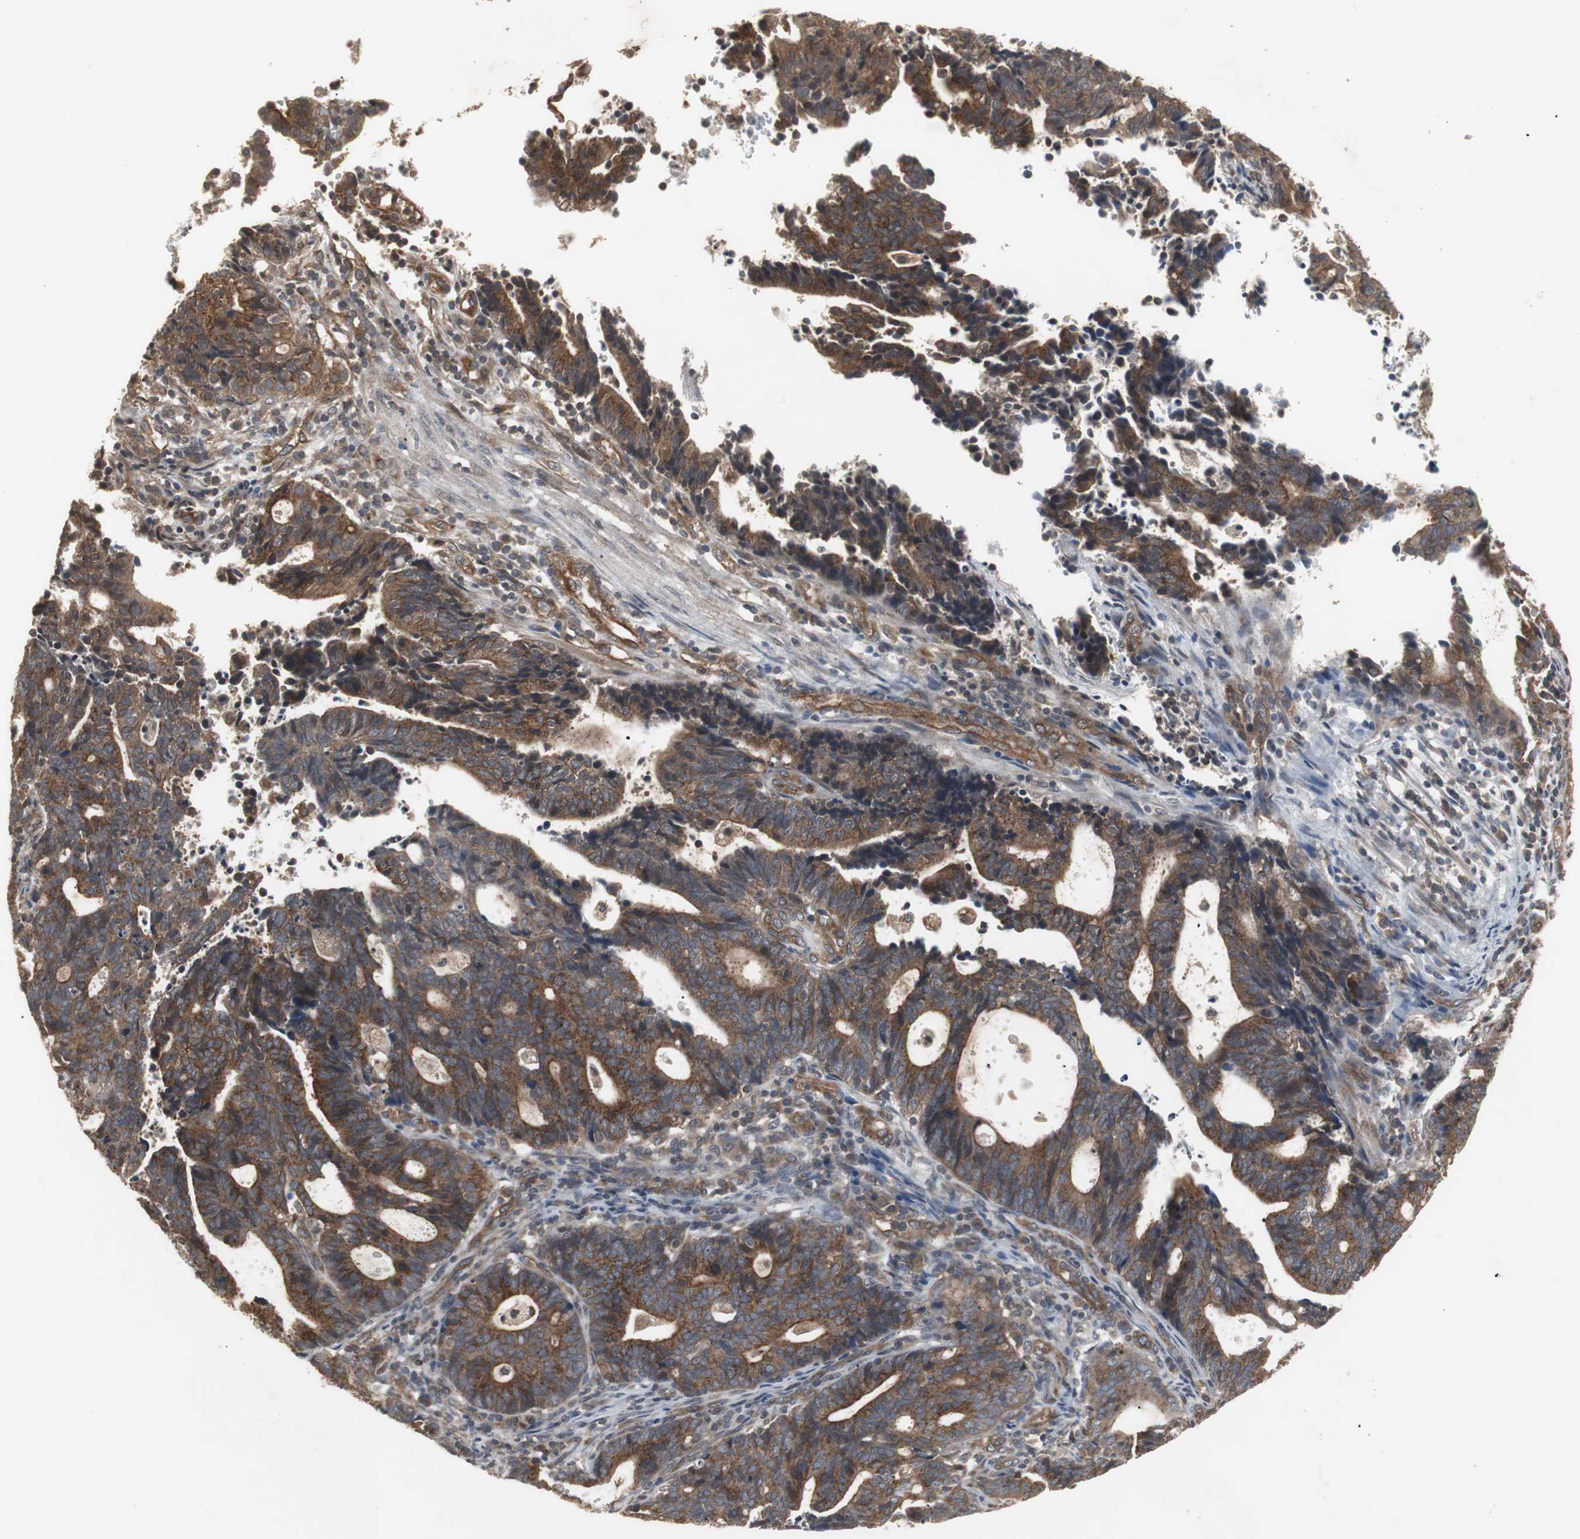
{"staining": {"intensity": "moderate", "quantity": ">75%", "location": "cytoplasmic/membranous"}, "tissue": "endometrial cancer", "cell_type": "Tumor cells", "image_type": "cancer", "snomed": [{"axis": "morphology", "description": "Adenocarcinoma, NOS"}, {"axis": "topography", "description": "Uterus"}], "caption": "Adenocarcinoma (endometrial) stained with DAB (3,3'-diaminobenzidine) immunohistochemistry reveals medium levels of moderate cytoplasmic/membranous staining in approximately >75% of tumor cells. (DAB IHC with brightfield microscopy, high magnification).", "gene": "ATP2B2", "patient": {"sex": "female", "age": 83}}